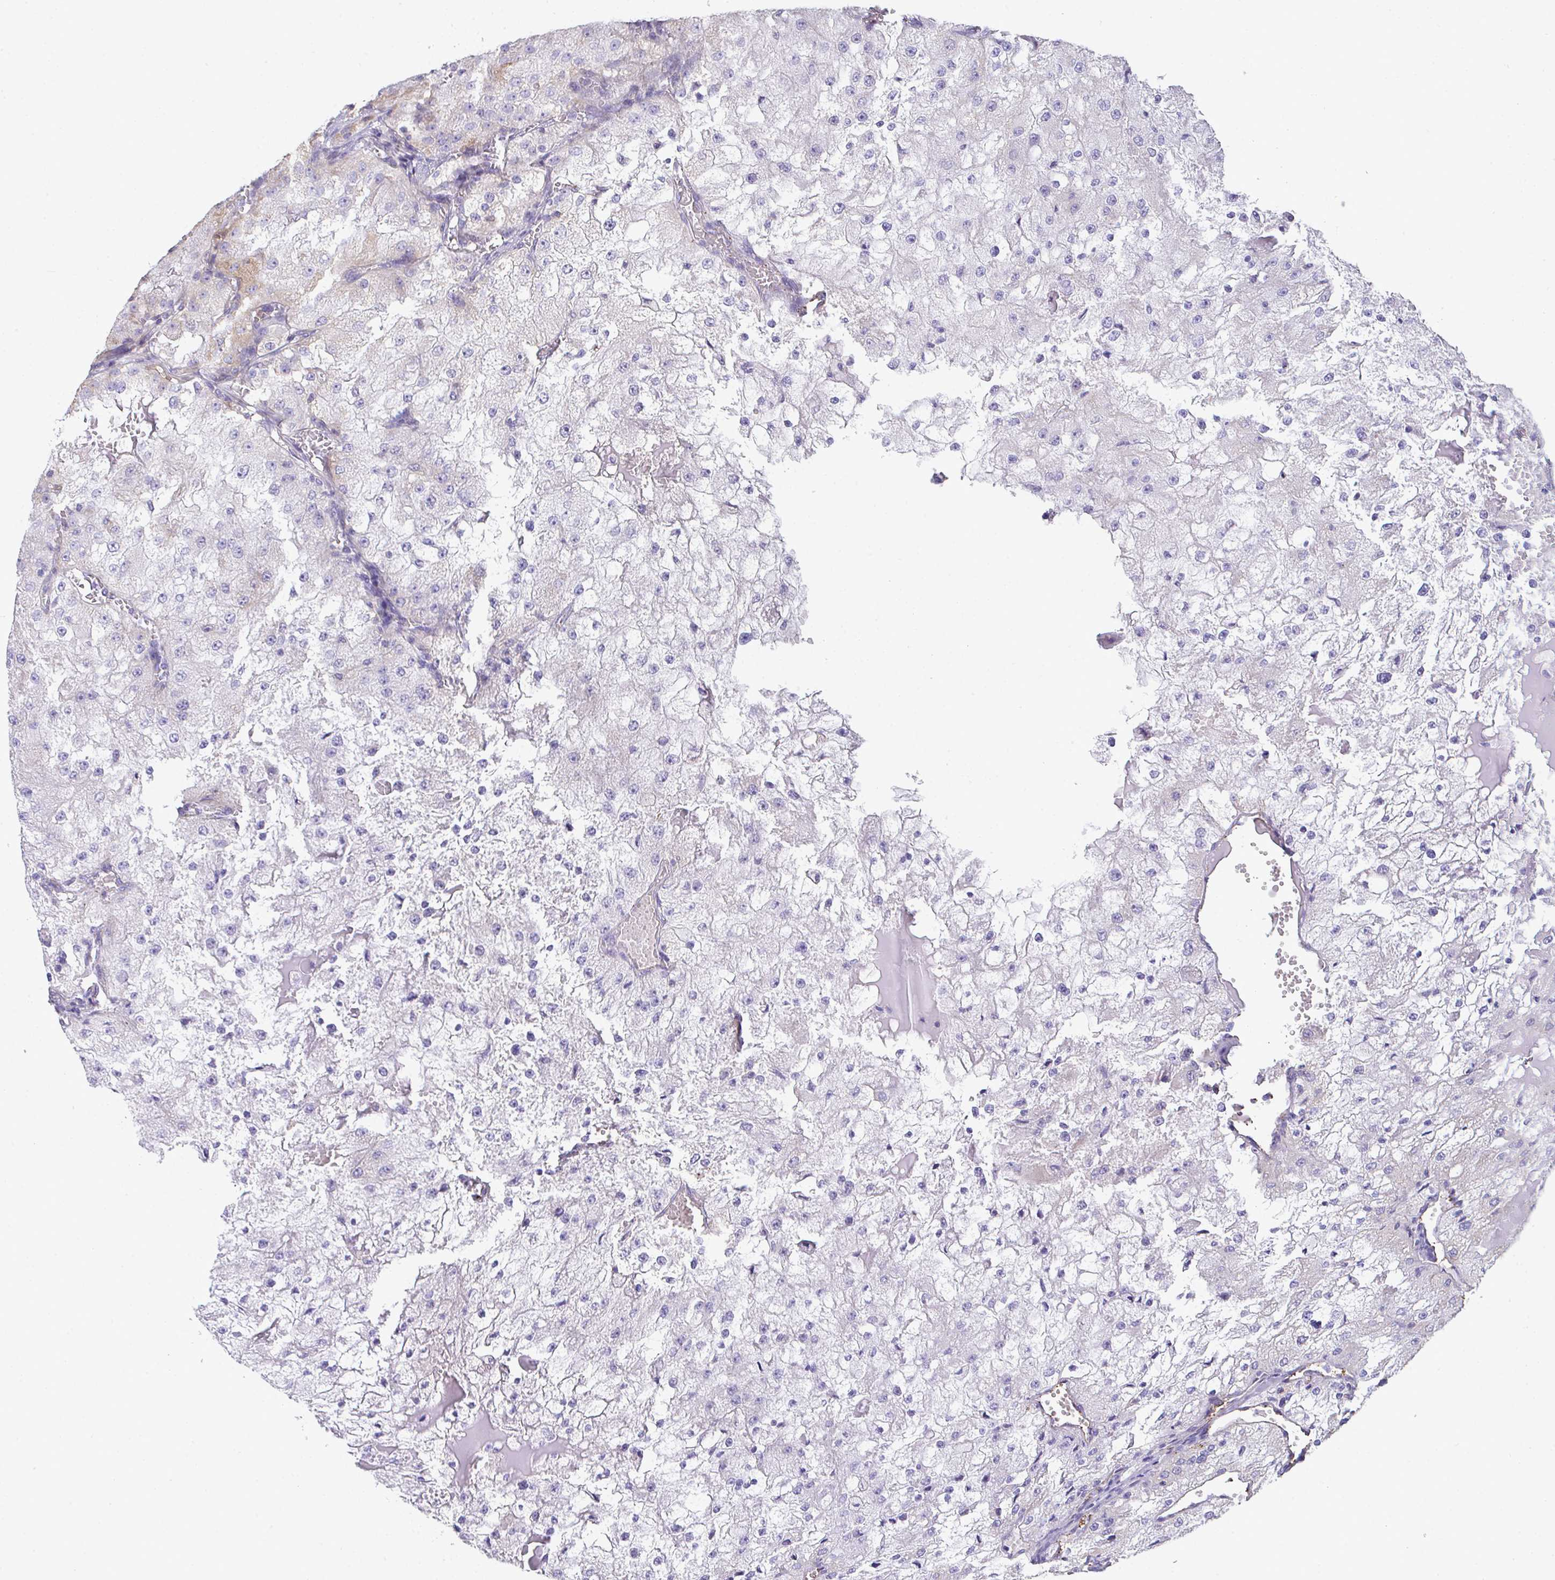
{"staining": {"intensity": "negative", "quantity": "none", "location": "none"}, "tissue": "renal cancer", "cell_type": "Tumor cells", "image_type": "cancer", "snomed": [{"axis": "morphology", "description": "Adenocarcinoma, NOS"}, {"axis": "topography", "description": "Kidney"}], "caption": "The image reveals no staining of tumor cells in renal cancer.", "gene": "TNFAIP8", "patient": {"sex": "female", "age": 74}}